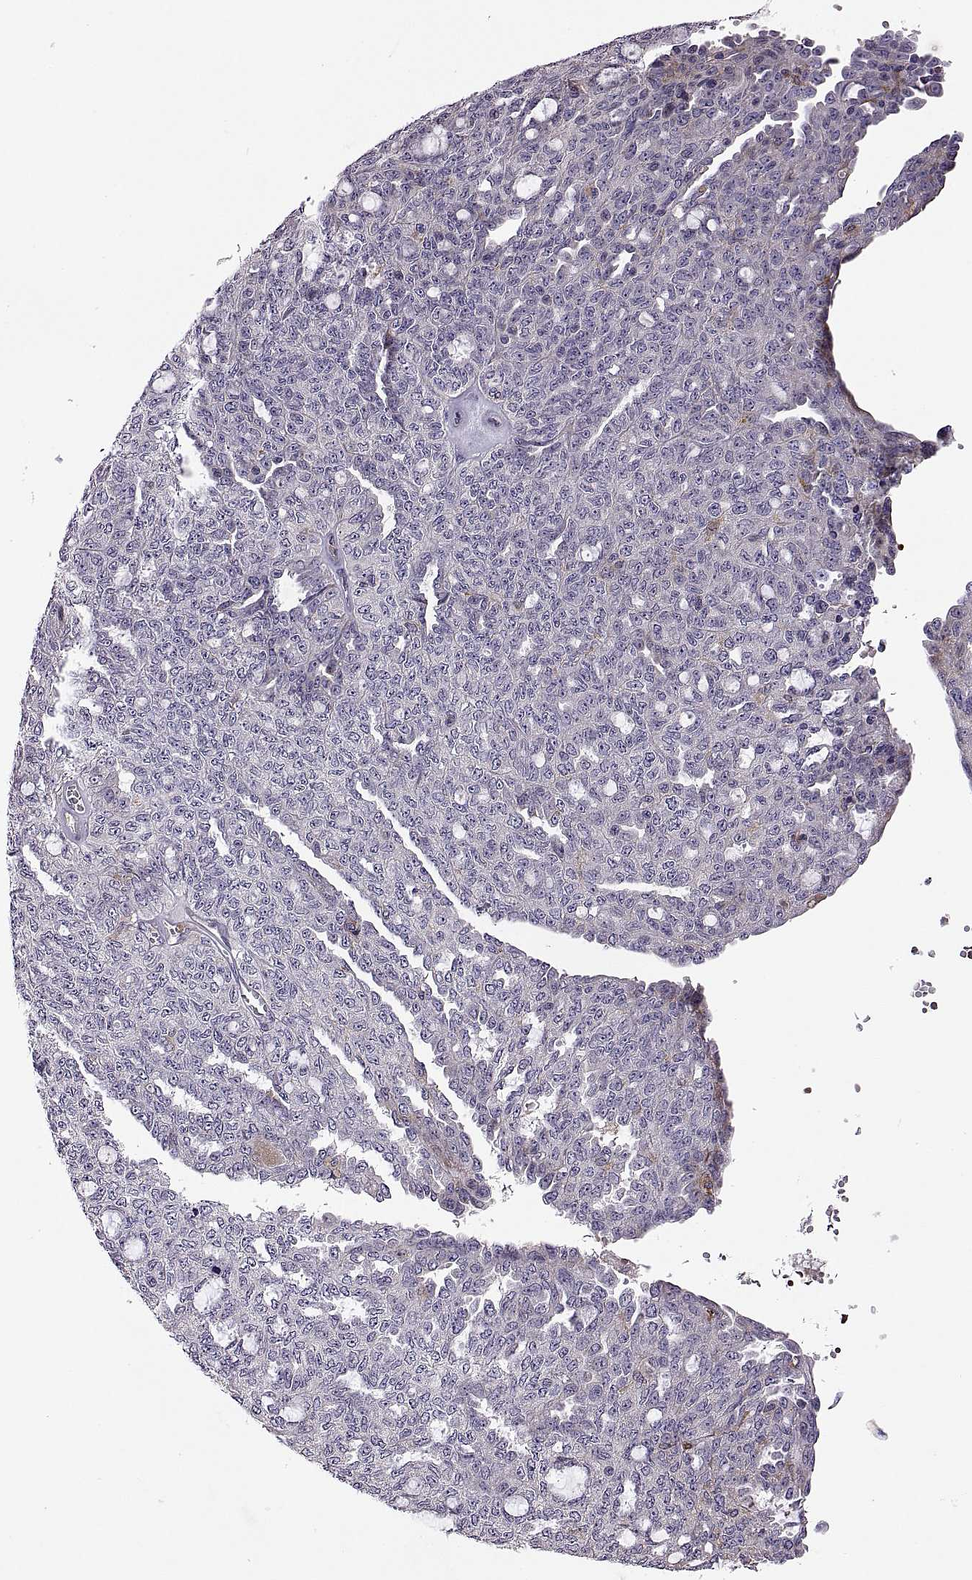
{"staining": {"intensity": "negative", "quantity": "none", "location": "none"}, "tissue": "ovarian cancer", "cell_type": "Tumor cells", "image_type": "cancer", "snomed": [{"axis": "morphology", "description": "Cystadenocarcinoma, serous, NOS"}, {"axis": "topography", "description": "Ovary"}], "caption": "Immunohistochemistry (IHC) photomicrograph of serous cystadenocarcinoma (ovarian) stained for a protein (brown), which reveals no expression in tumor cells.", "gene": "SPATA32", "patient": {"sex": "female", "age": 71}}